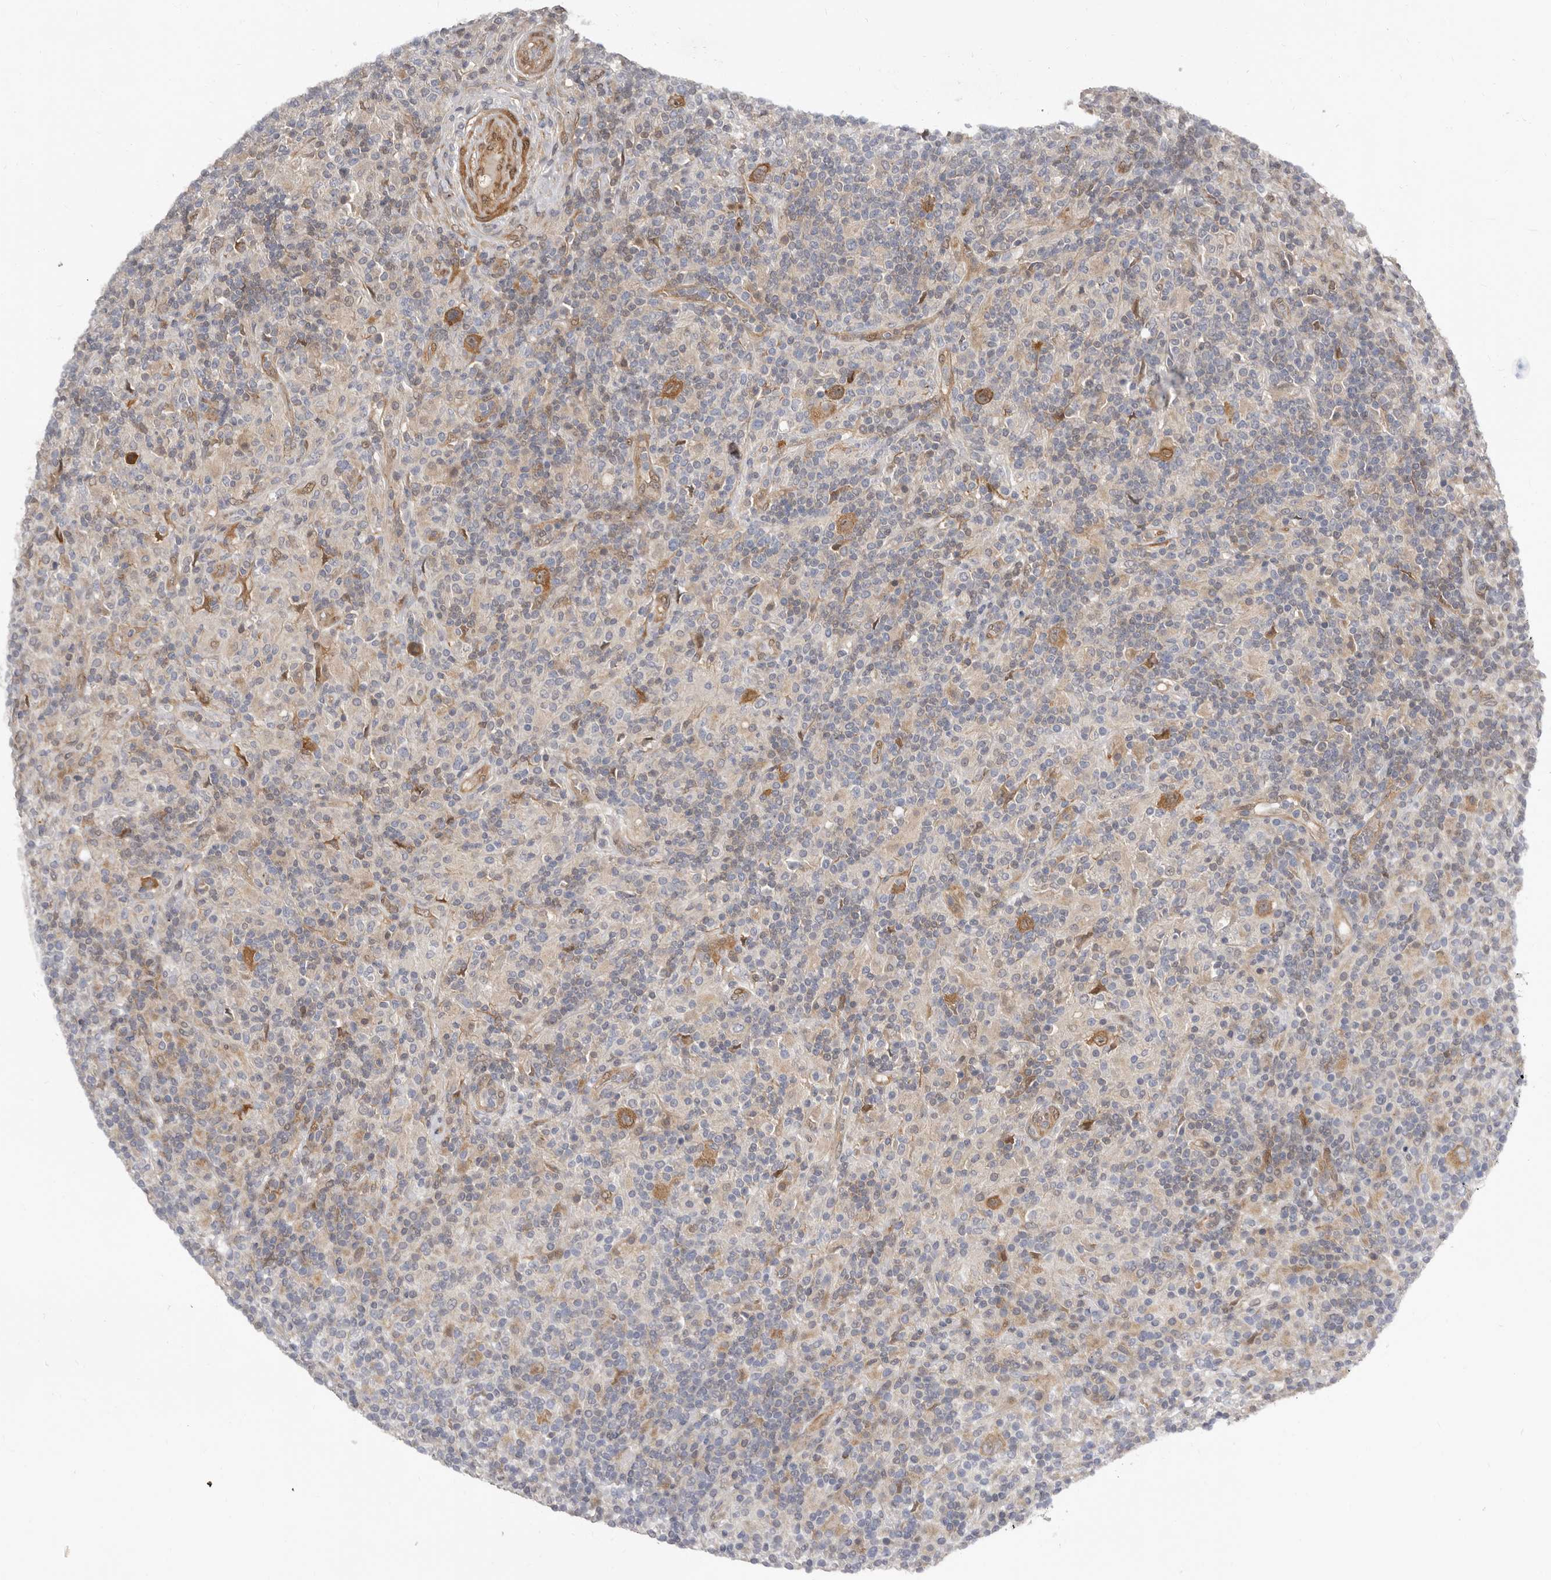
{"staining": {"intensity": "moderate", "quantity": ">75%", "location": "cytoplasmic/membranous"}, "tissue": "lymphoma", "cell_type": "Tumor cells", "image_type": "cancer", "snomed": [{"axis": "morphology", "description": "Hodgkin's disease, NOS"}, {"axis": "topography", "description": "Lymph node"}], "caption": "Brown immunohistochemical staining in human lymphoma exhibits moderate cytoplasmic/membranous expression in approximately >75% of tumor cells. The staining is performed using DAB (3,3'-diaminobenzidine) brown chromogen to label protein expression. The nuclei are counter-stained blue using hematoxylin.", "gene": "SBDS", "patient": {"sex": "male", "age": 70}}